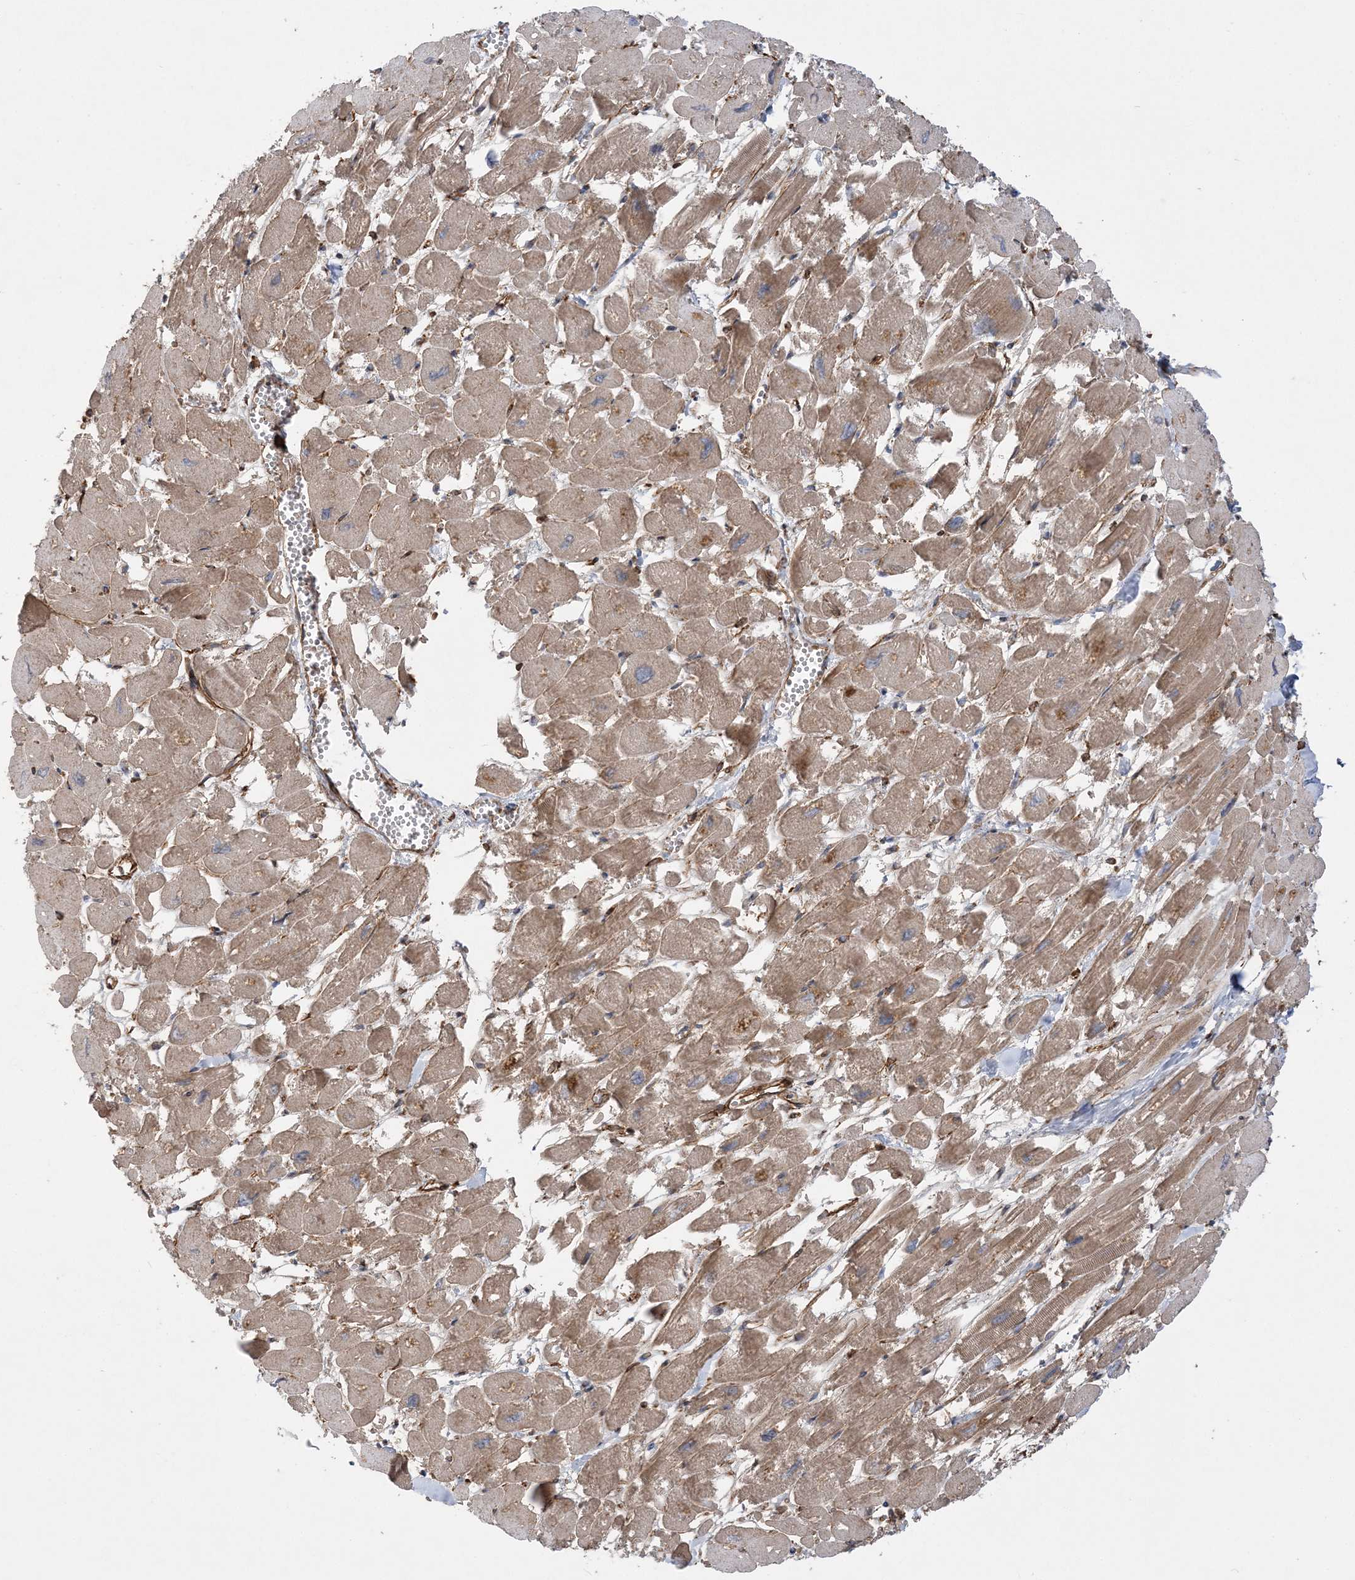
{"staining": {"intensity": "moderate", "quantity": ">75%", "location": "cytoplasmic/membranous"}, "tissue": "heart muscle", "cell_type": "Cardiomyocytes", "image_type": "normal", "snomed": [{"axis": "morphology", "description": "Normal tissue, NOS"}, {"axis": "topography", "description": "Heart"}], "caption": "Immunohistochemical staining of unremarkable heart muscle shows >75% levels of moderate cytoplasmic/membranous protein staining in about >75% of cardiomyocytes.", "gene": "FAM114A2", "patient": {"sex": "male", "age": 54}}